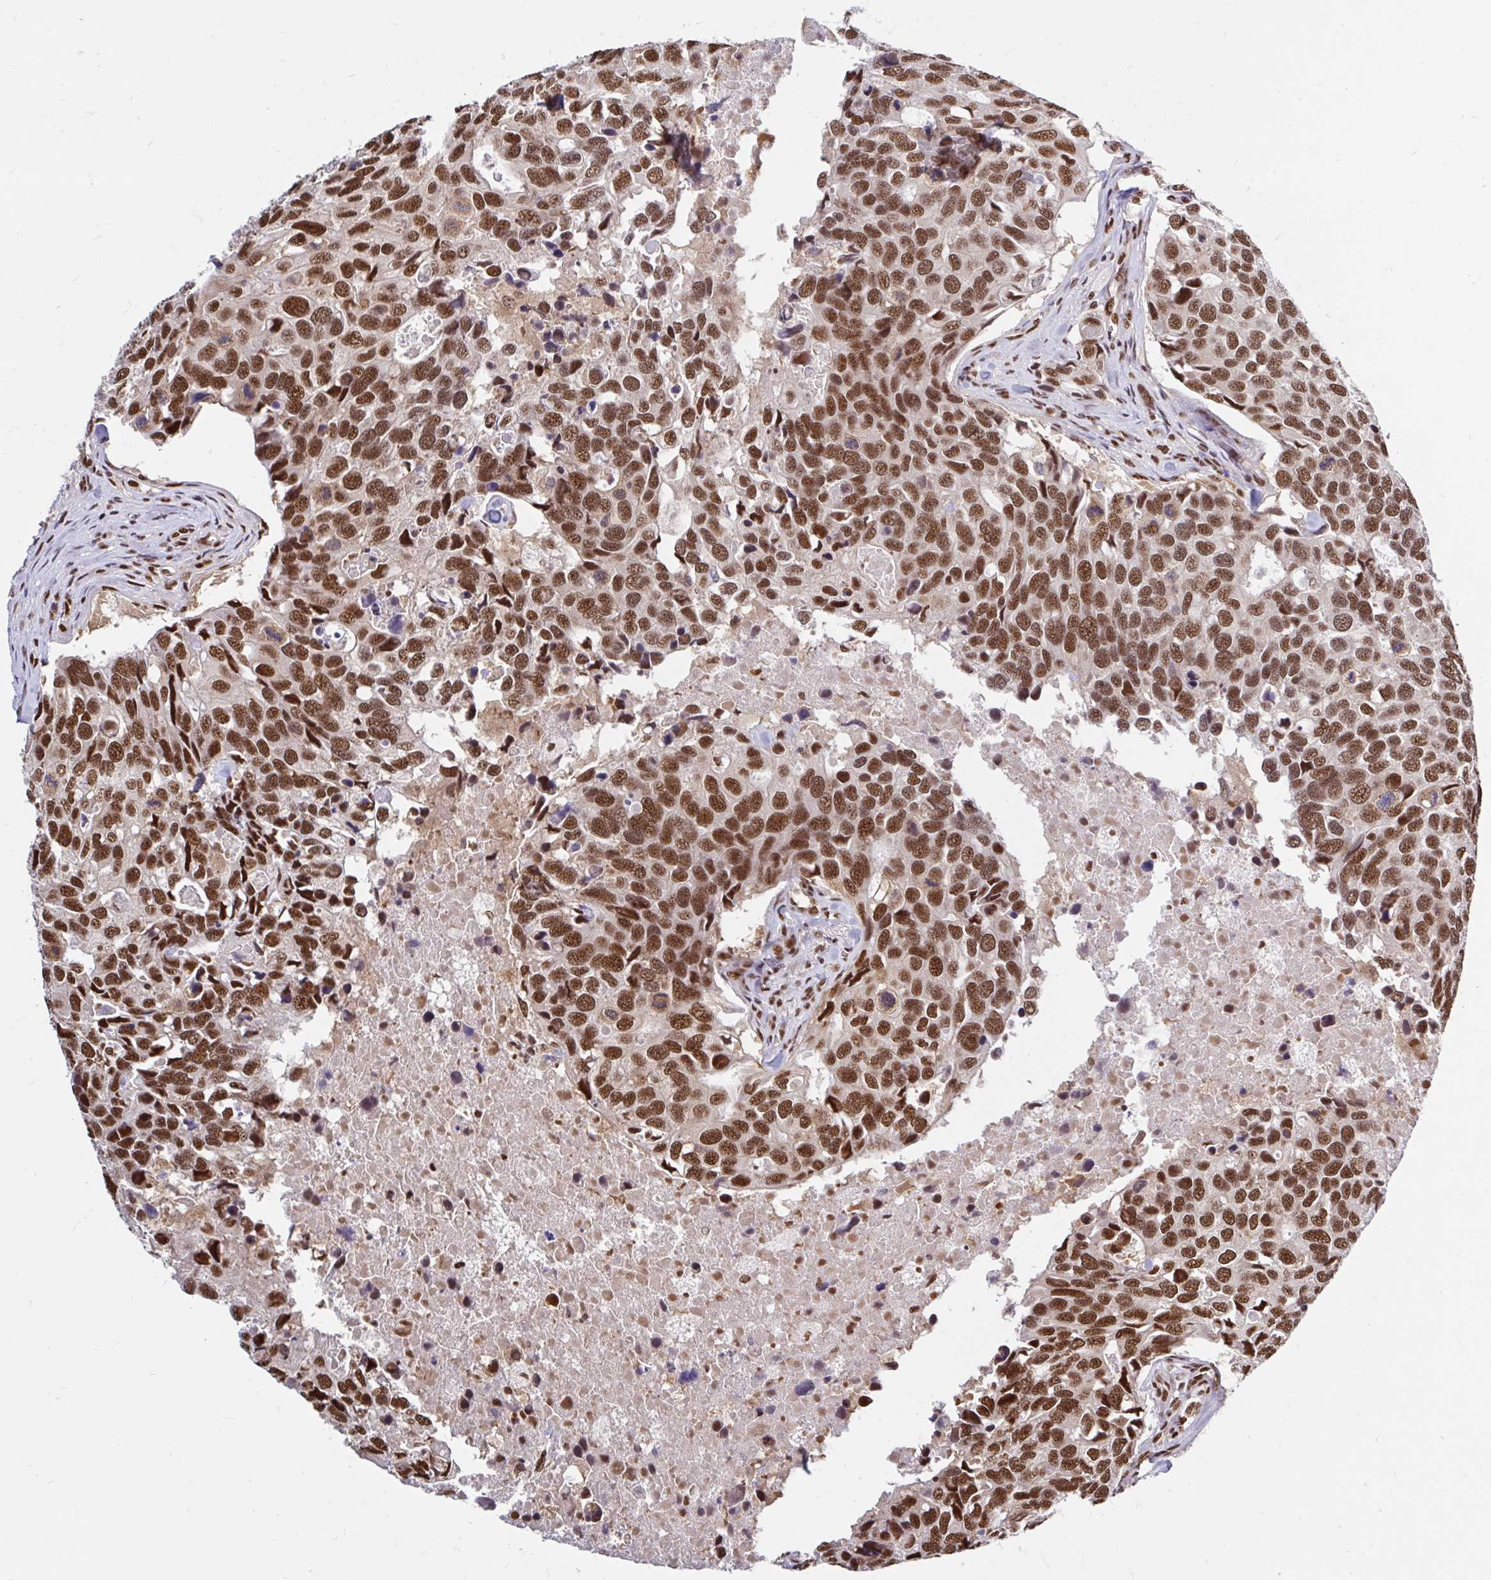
{"staining": {"intensity": "moderate", "quantity": ">75%", "location": "nuclear"}, "tissue": "breast cancer", "cell_type": "Tumor cells", "image_type": "cancer", "snomed": [{"axis": "morphology", "description": "Duct carcinoma"}, {"axis": "topography", "description": "Breast"}], "caption": "Human breast invasive ductal carcinoma stained with a protein marker shows moderate staining in tumor cells.", "gene": "ABCA9", "patient": {"sex": "female", "age": 83}}